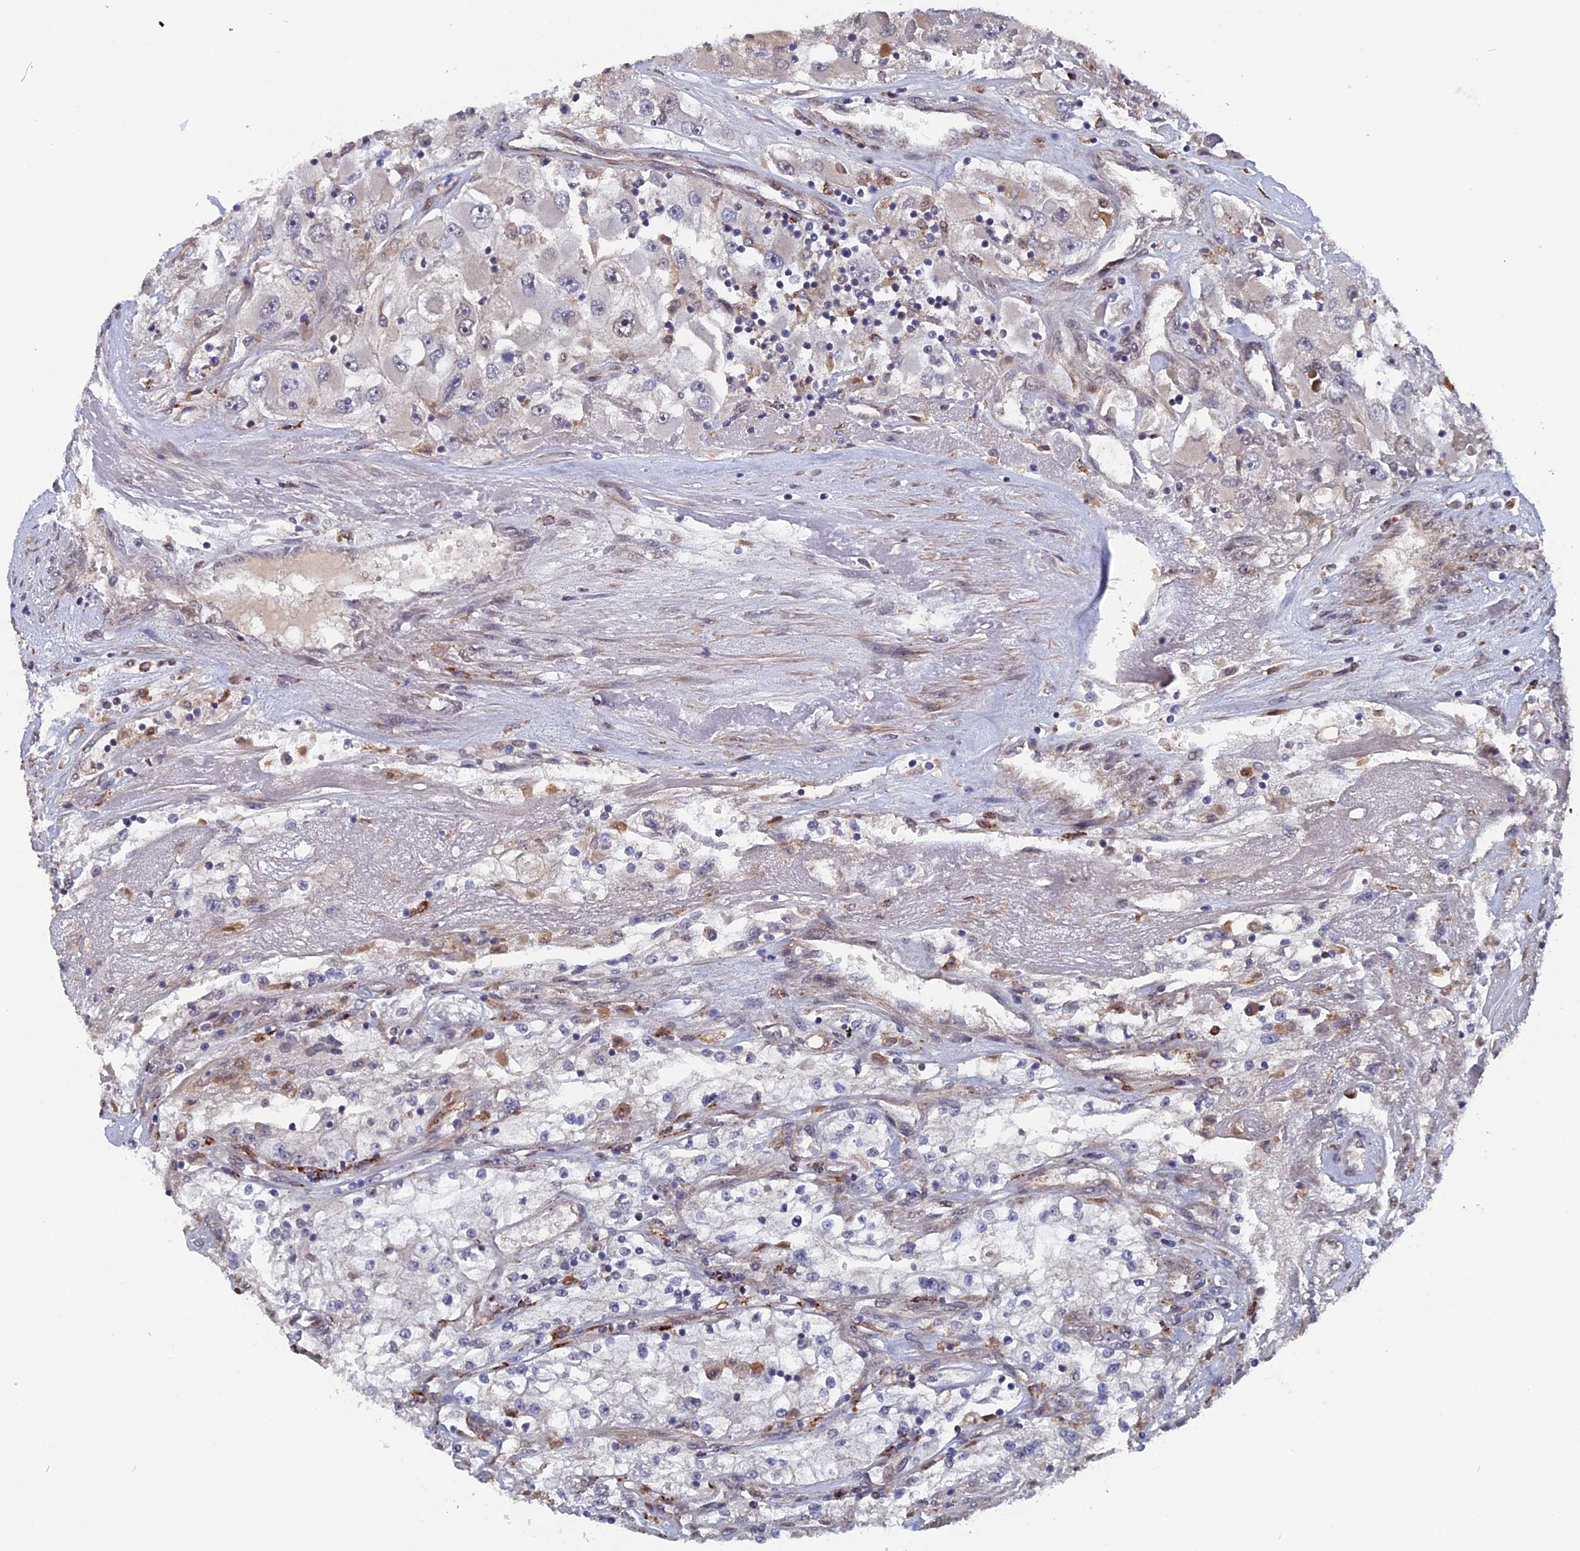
{"staining": {"intensity": "negative", "quantity": "none", "location": "none"}, "tissue": "renal cancer", "cell_type": "Tumor cells", "image_type": "cancer", "snomed": [{"axis": "morphology", "description": "Adenocarcinoma, NOS"}, {"axis": "topography", "description": "Kidney"}], "caption": "Protein analysis of adenocarcinoma (renal) shows no significant positivity in tumor cells.", "gene": "NOSIP", "patient": {"sex": "female", "age": 52}}